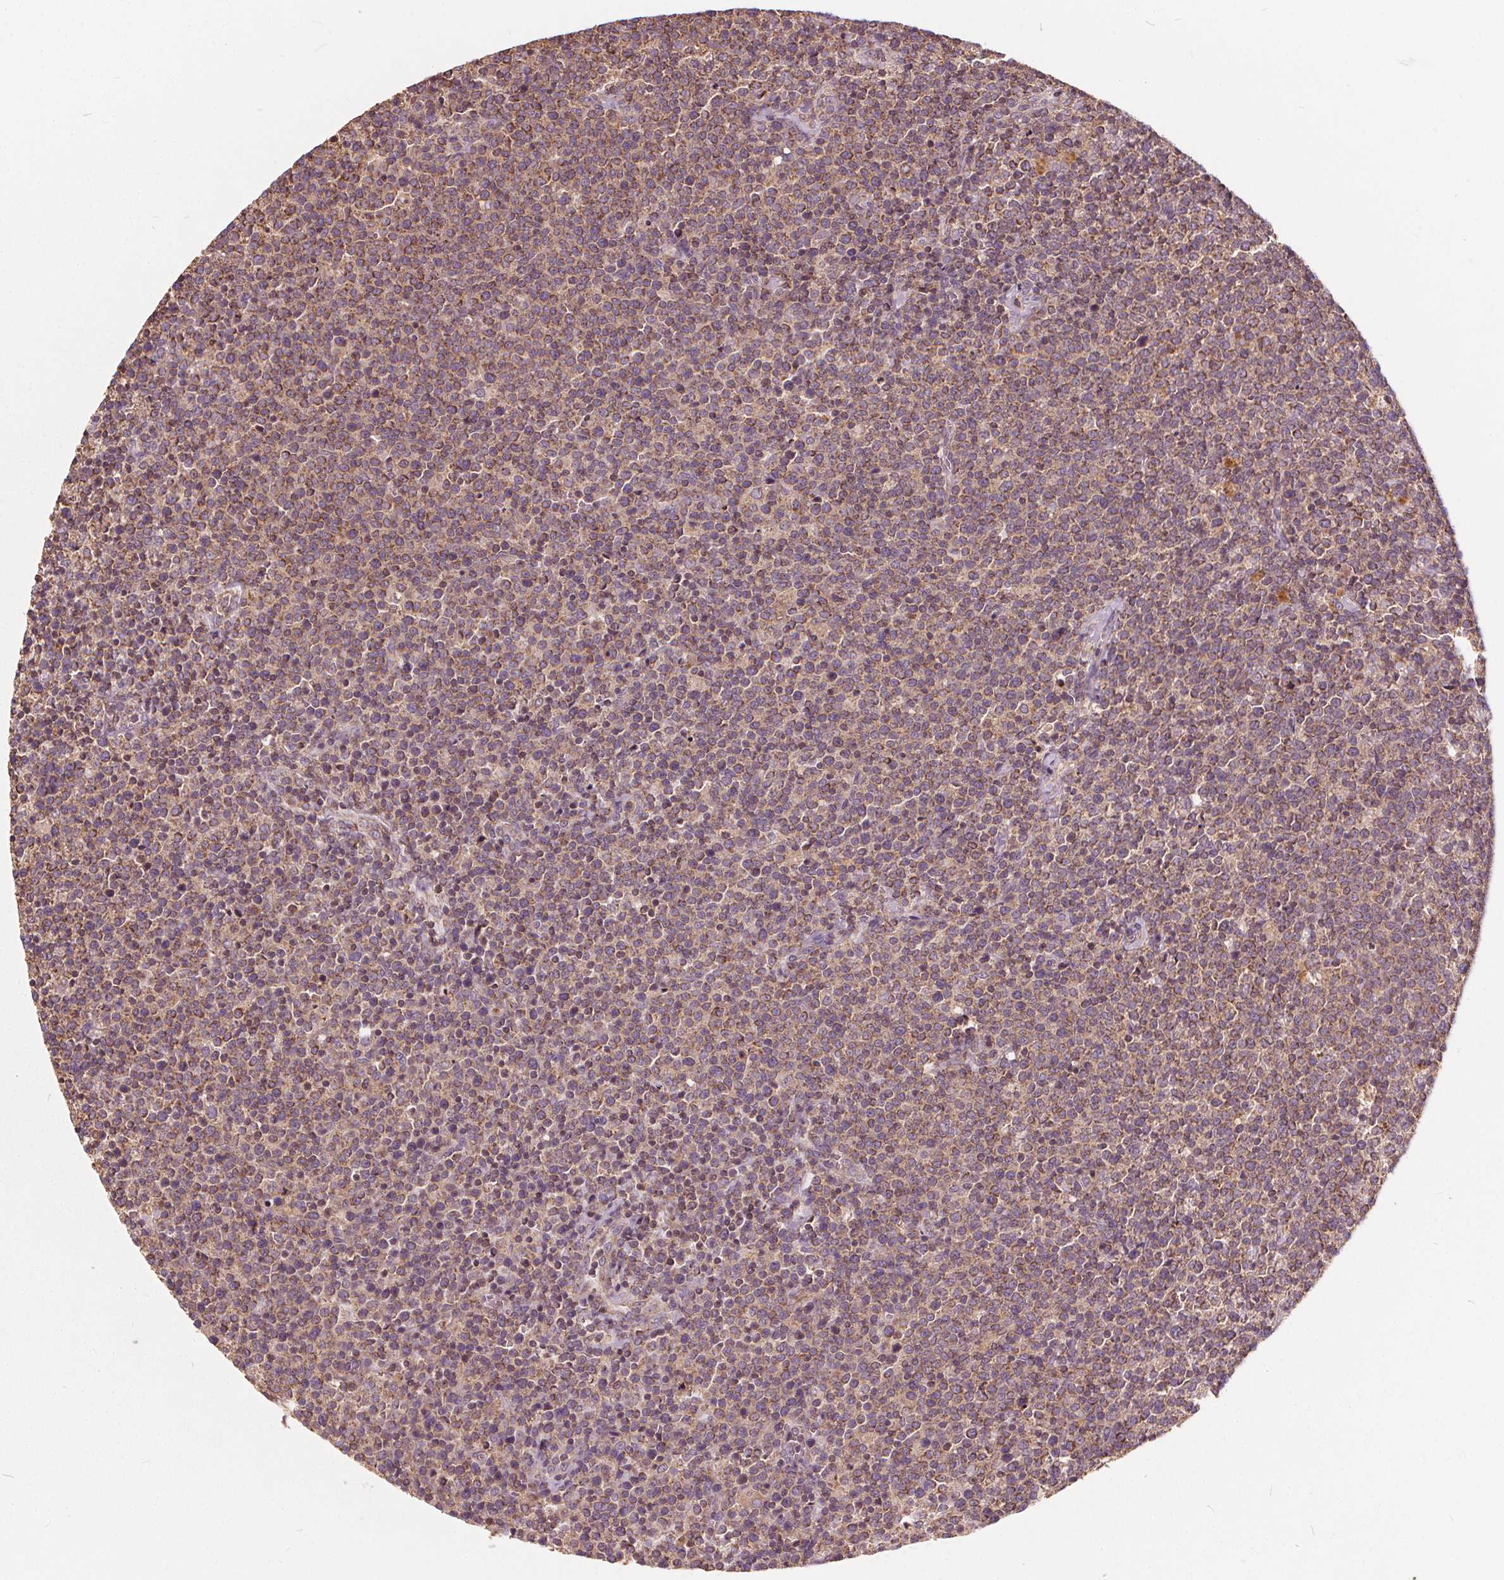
{"staining": {"intensity": "moderate", "quantity": ">75%", "location": "cytoplasmic/membranous"}, "tissue": "lymphoma", "cell_type": "Tumor cells", "image_type": "cancer", "snomed": [{"axis": "morphology", "description": "Malignant lymphoma, non-Hodgkin's type, High grade"}, {"axis": "topography", "description": "Lymph node"}], "caption": "The immunohistochemical stain labels moderate cytoplasmic/membranous staining in tumor cells of lymphoma tissue.", "gene": "ORAI2", "patient": {"sex": "male", "age": 61}}